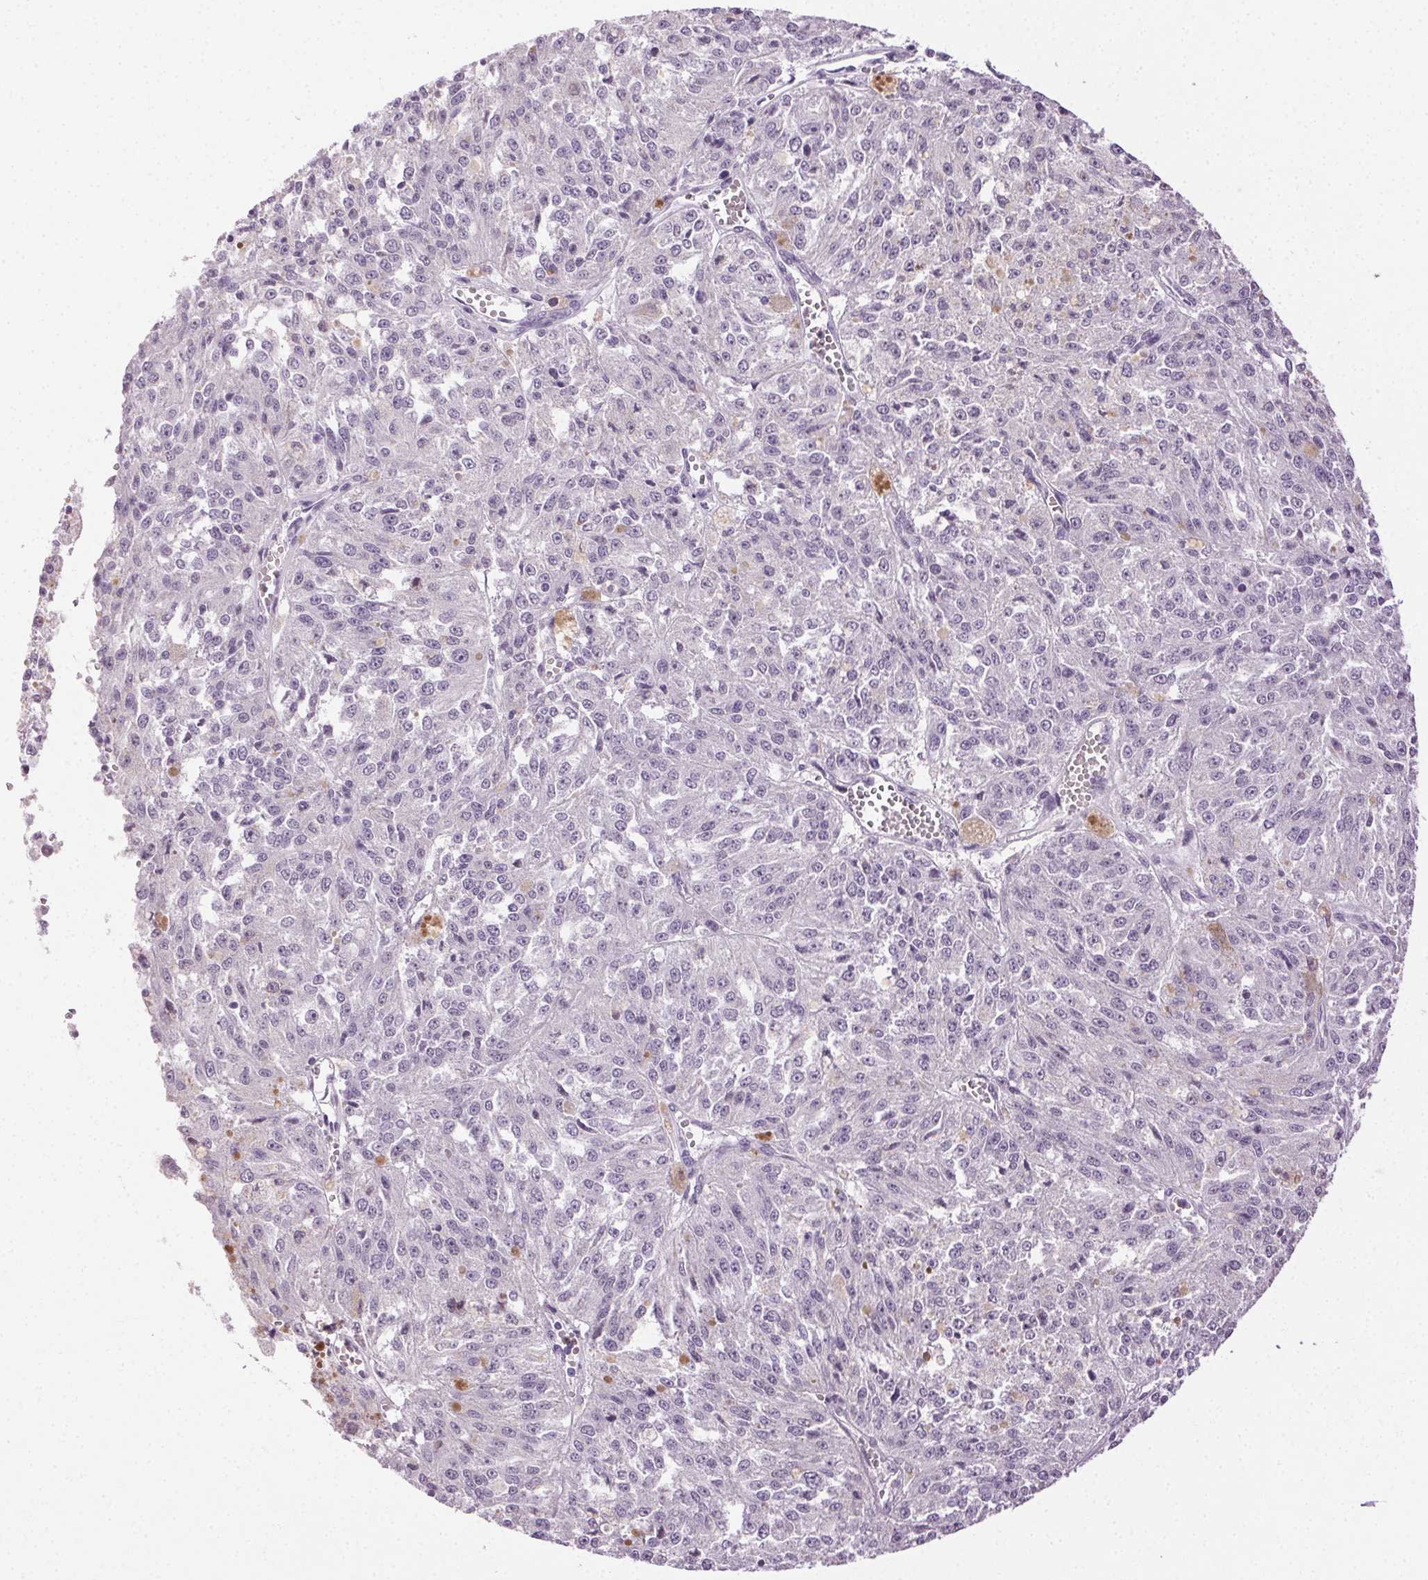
{"staining": {"intensity": "negative", "quantity": "none", "location": "none"}, "tissue": "melanoma", "cell_type": "Tumor cells", "image_type": "cancer", "snomed": [{"axis": "morphology", "description": "Malignant melanoma, Metastatic site"}, {"axis": "topography", "description": "Lymph node"}], "caption": "The IHC image has no significant expression in tumor cells of malignant melanoma (metastatic site) tissue.", "gene": "CLDN10", "patient": {"sex": "female", "age": 64}}